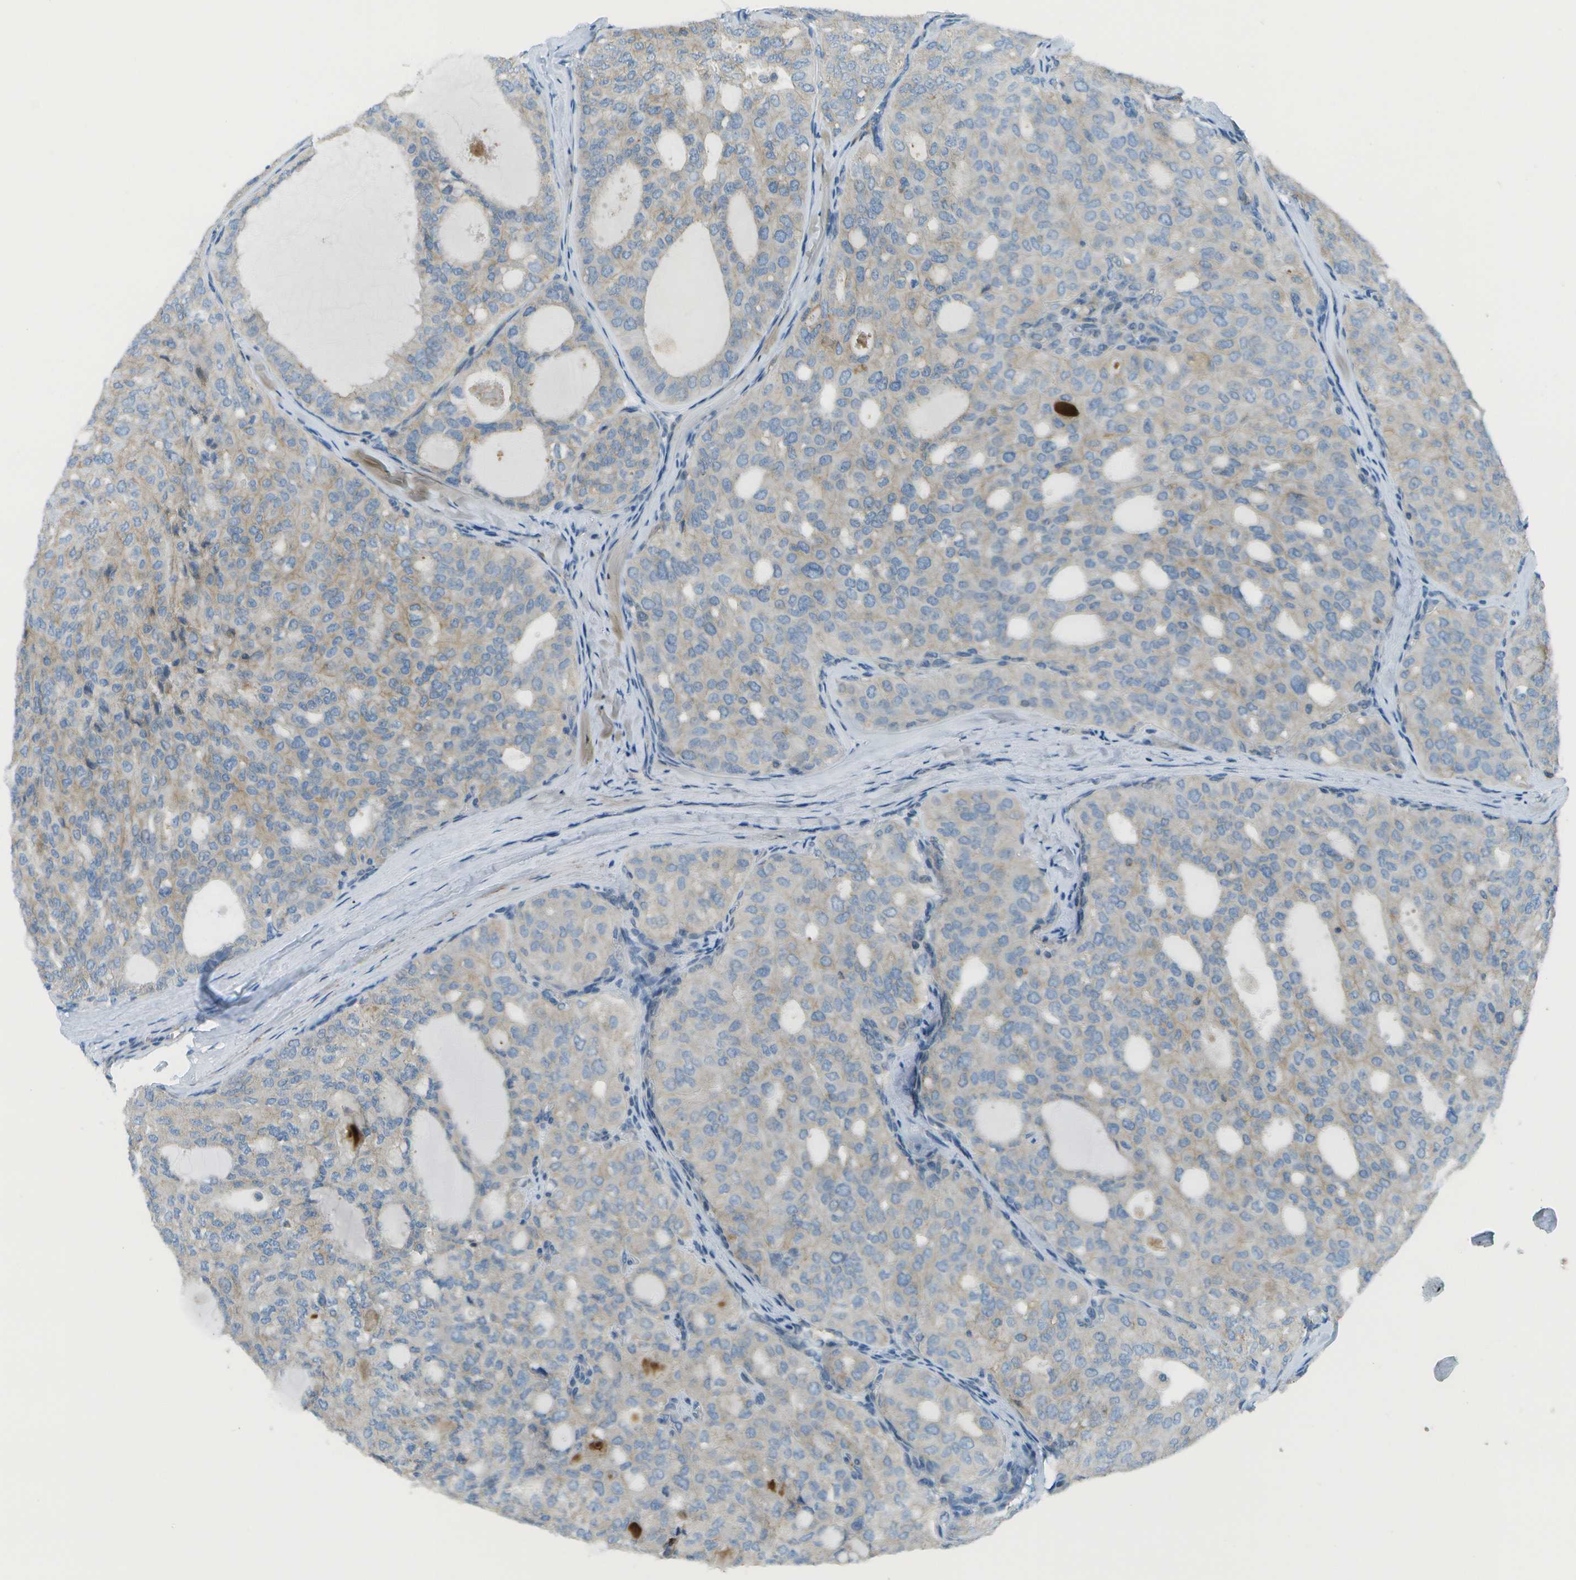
{"staining": {"intensity": "weak", "quantity": "25%-75%", "location": "cytoplasmic/membranous"}, "tissue": "thyroid cancer", "cell_type": "Tumor cells", "image_type": "cancer", "snomed": [{"axis": "morphology", "description": "Follicular adenoma carcinoma, NOS"}, {"axis": "topography", "description": "Thyroid gland"}], "caption": "IHC staining of thyroid cancer, which displays low levels of weak cytoplasmic/membranous expression in about 25%-75% of tumor cells indicating weak cytoplasmic/membranous protein staining. The staining was performed using DAB (3,3'-diaminobenzidine) (brown) for protein detection and nuclei were counterstained in hematoxylin (blue).", "gene": "MYH11", "patient": {"sex": "male", "age": 75}}